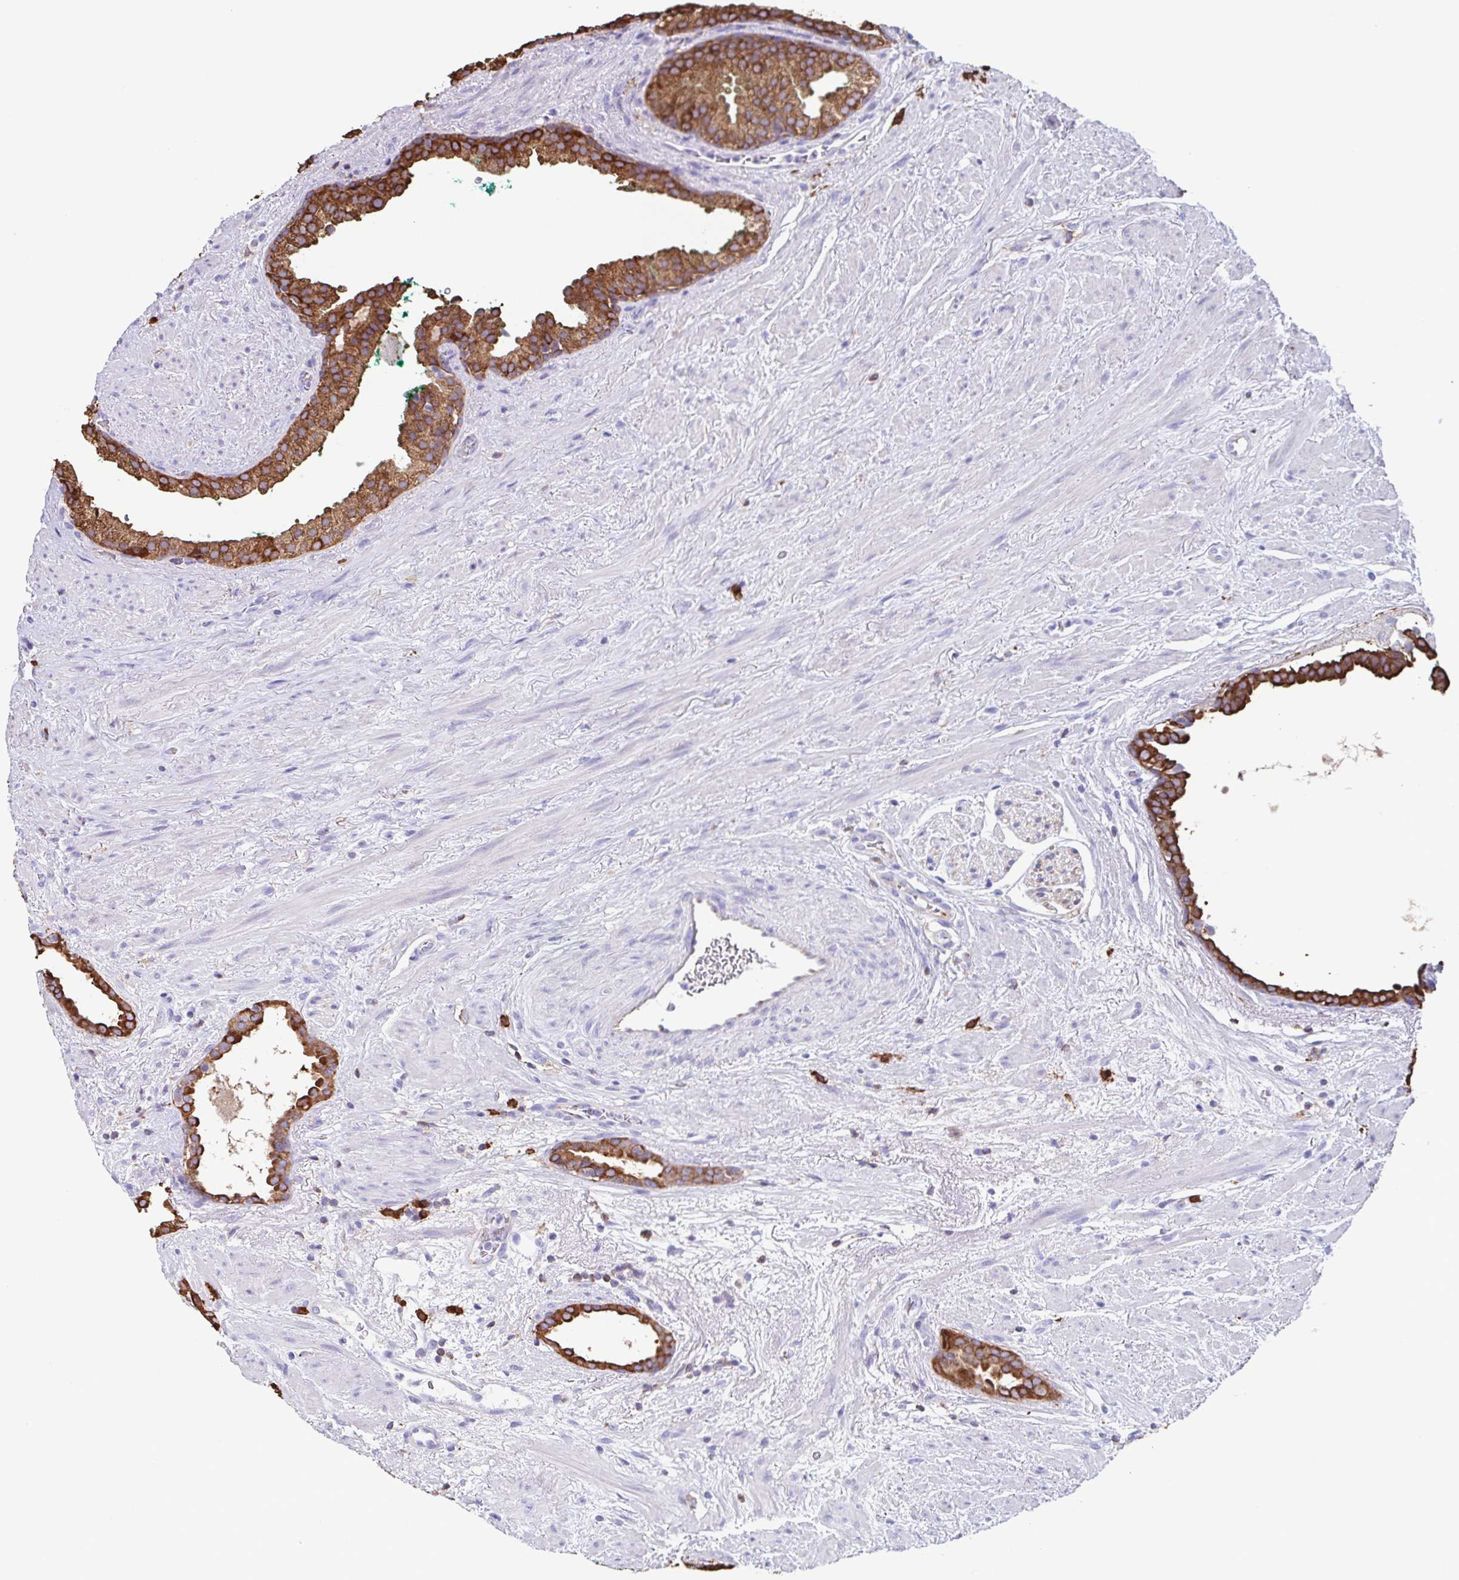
{"staining": {"intensity": "strong", "quantity": ">75%", "location": "cytoplasmic/membranous"}, "tissue": "prostate cancer", "cell_type": "Tumor cells", "image_type": "cancer", "snomed": [{"axis": "morphology", "description": "Adenocarcinoma, High grade"}, {"axis": "topography", "description": "Prostate"}], "caption": "Adenocarcinoma (high-grade) (prostate) stained with a protein marker displays strong staining in tumor cells.", "gene": "TPD52", "patient": {"sex": "male", "age": 65}}